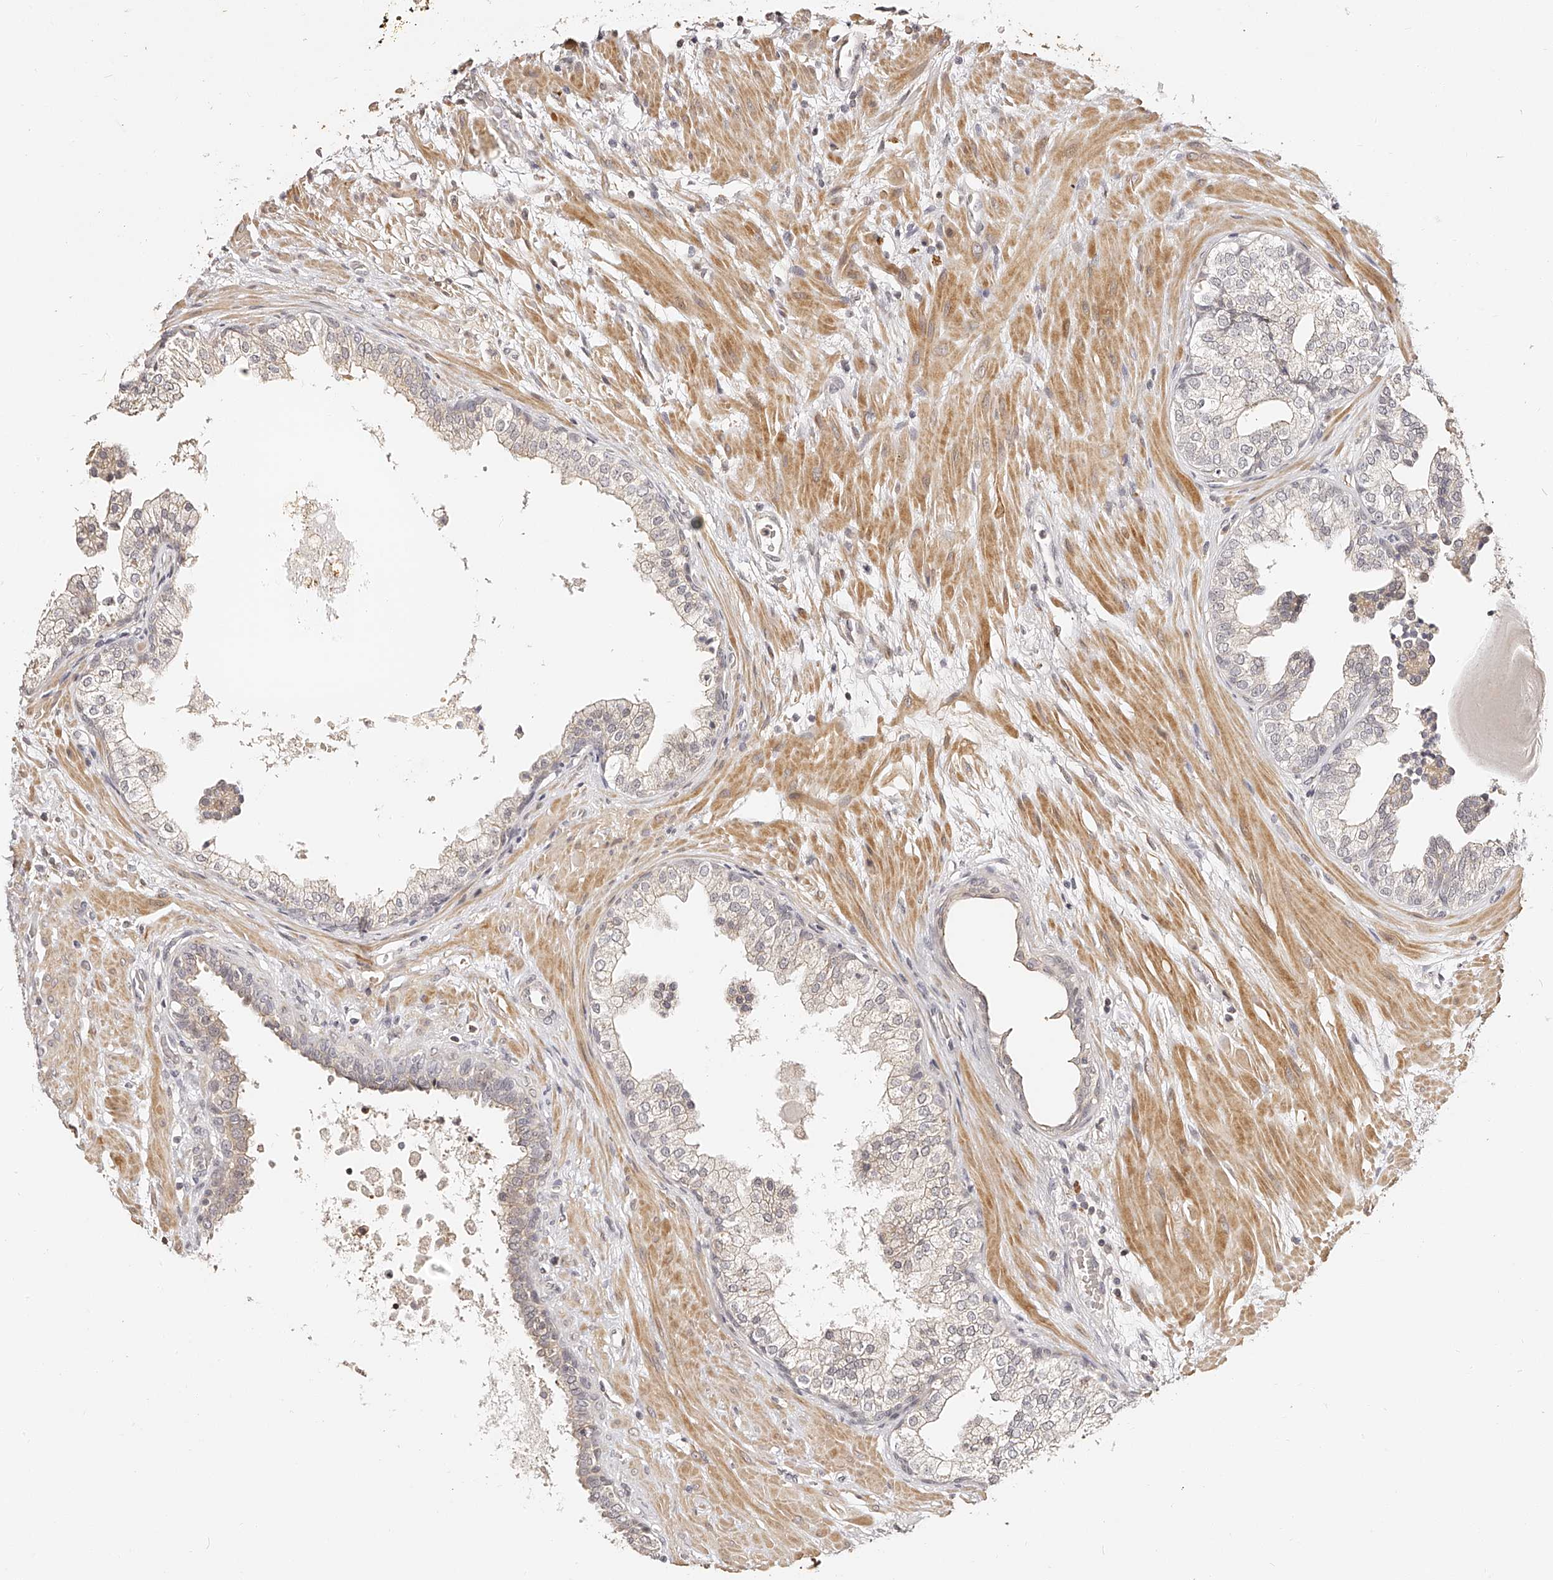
{"staining": {"intensity": "weak", "quantity": "<25%", "location": "cytoplasmic/membranous"}, "tissue": "prostate", "cell_type": "Glandular cells", "image_type": "normal", "snomed": [{"axis": "morphology", "description": "Normal tissue, NOS"}, {"axis": "topography", "description": "Prostate"}], "caption": "Immunohistochemistry histopathology image of normal human prostate stained for a protein (brown), which reveals no staining in glandular cells.", "gene": "ZNF789", "patient": {"sex": "male", "age": 48}}